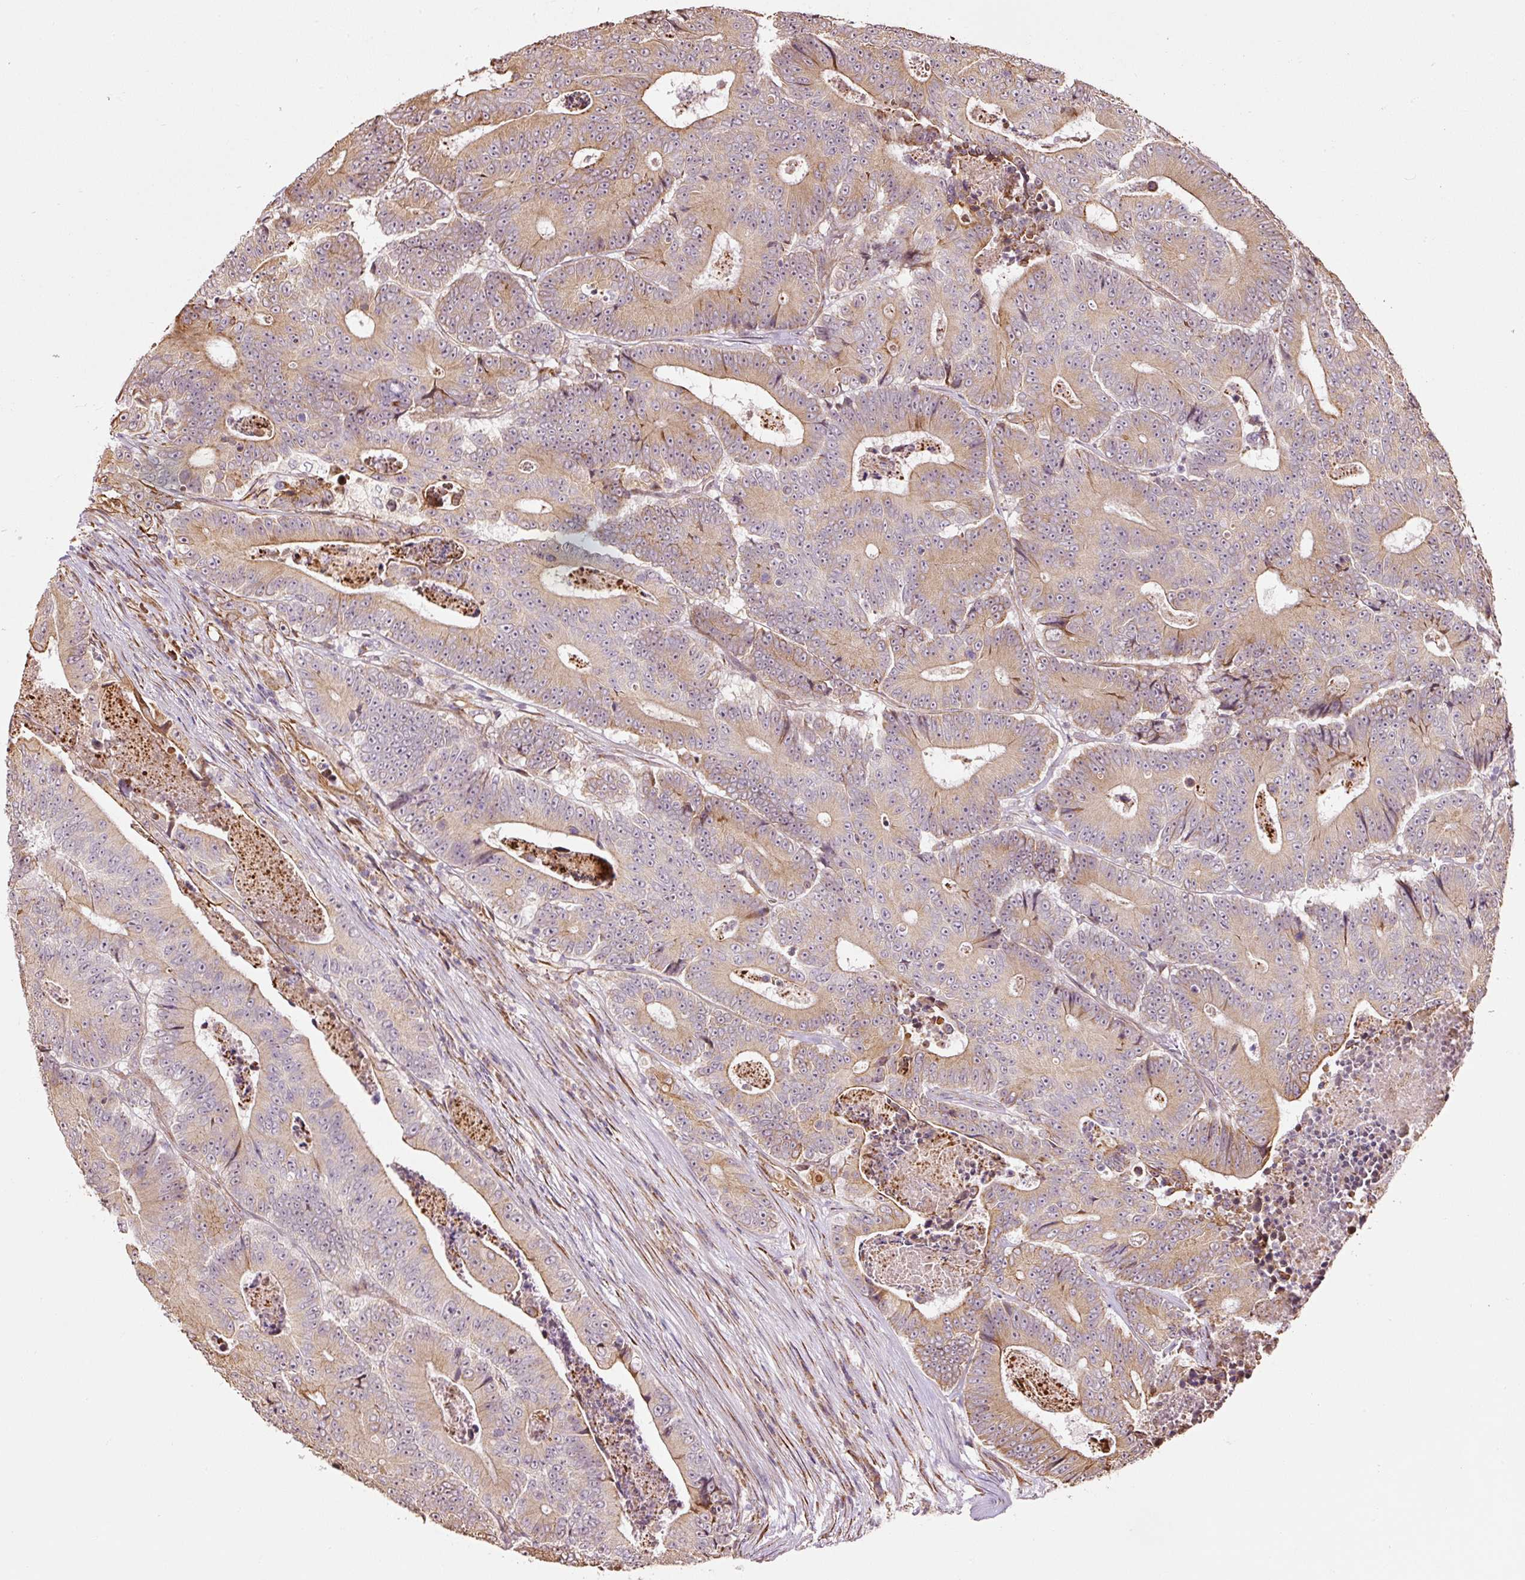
{"staining": {"intensity": "moderate", "quantity": "25%-75%", "location": "cytoplasmic/membranous"}, "tissue": "colorectal cancer", "cell_type": "Tumor cells", "image_type": "cancer", "snomed": [{"axis": "morphology", "description": "Adenocarcinoma, NOS"}, {"axis": "topography", "description": "Colon"}], "caption": "Adenocarcinoma (colorectal) stained with IHC shows moderate cytoplasmic/membranous expression in about 25%-75% of tumor cells.", "gene": "ETF1", "patient": {"sex": "male", "age": 83}}